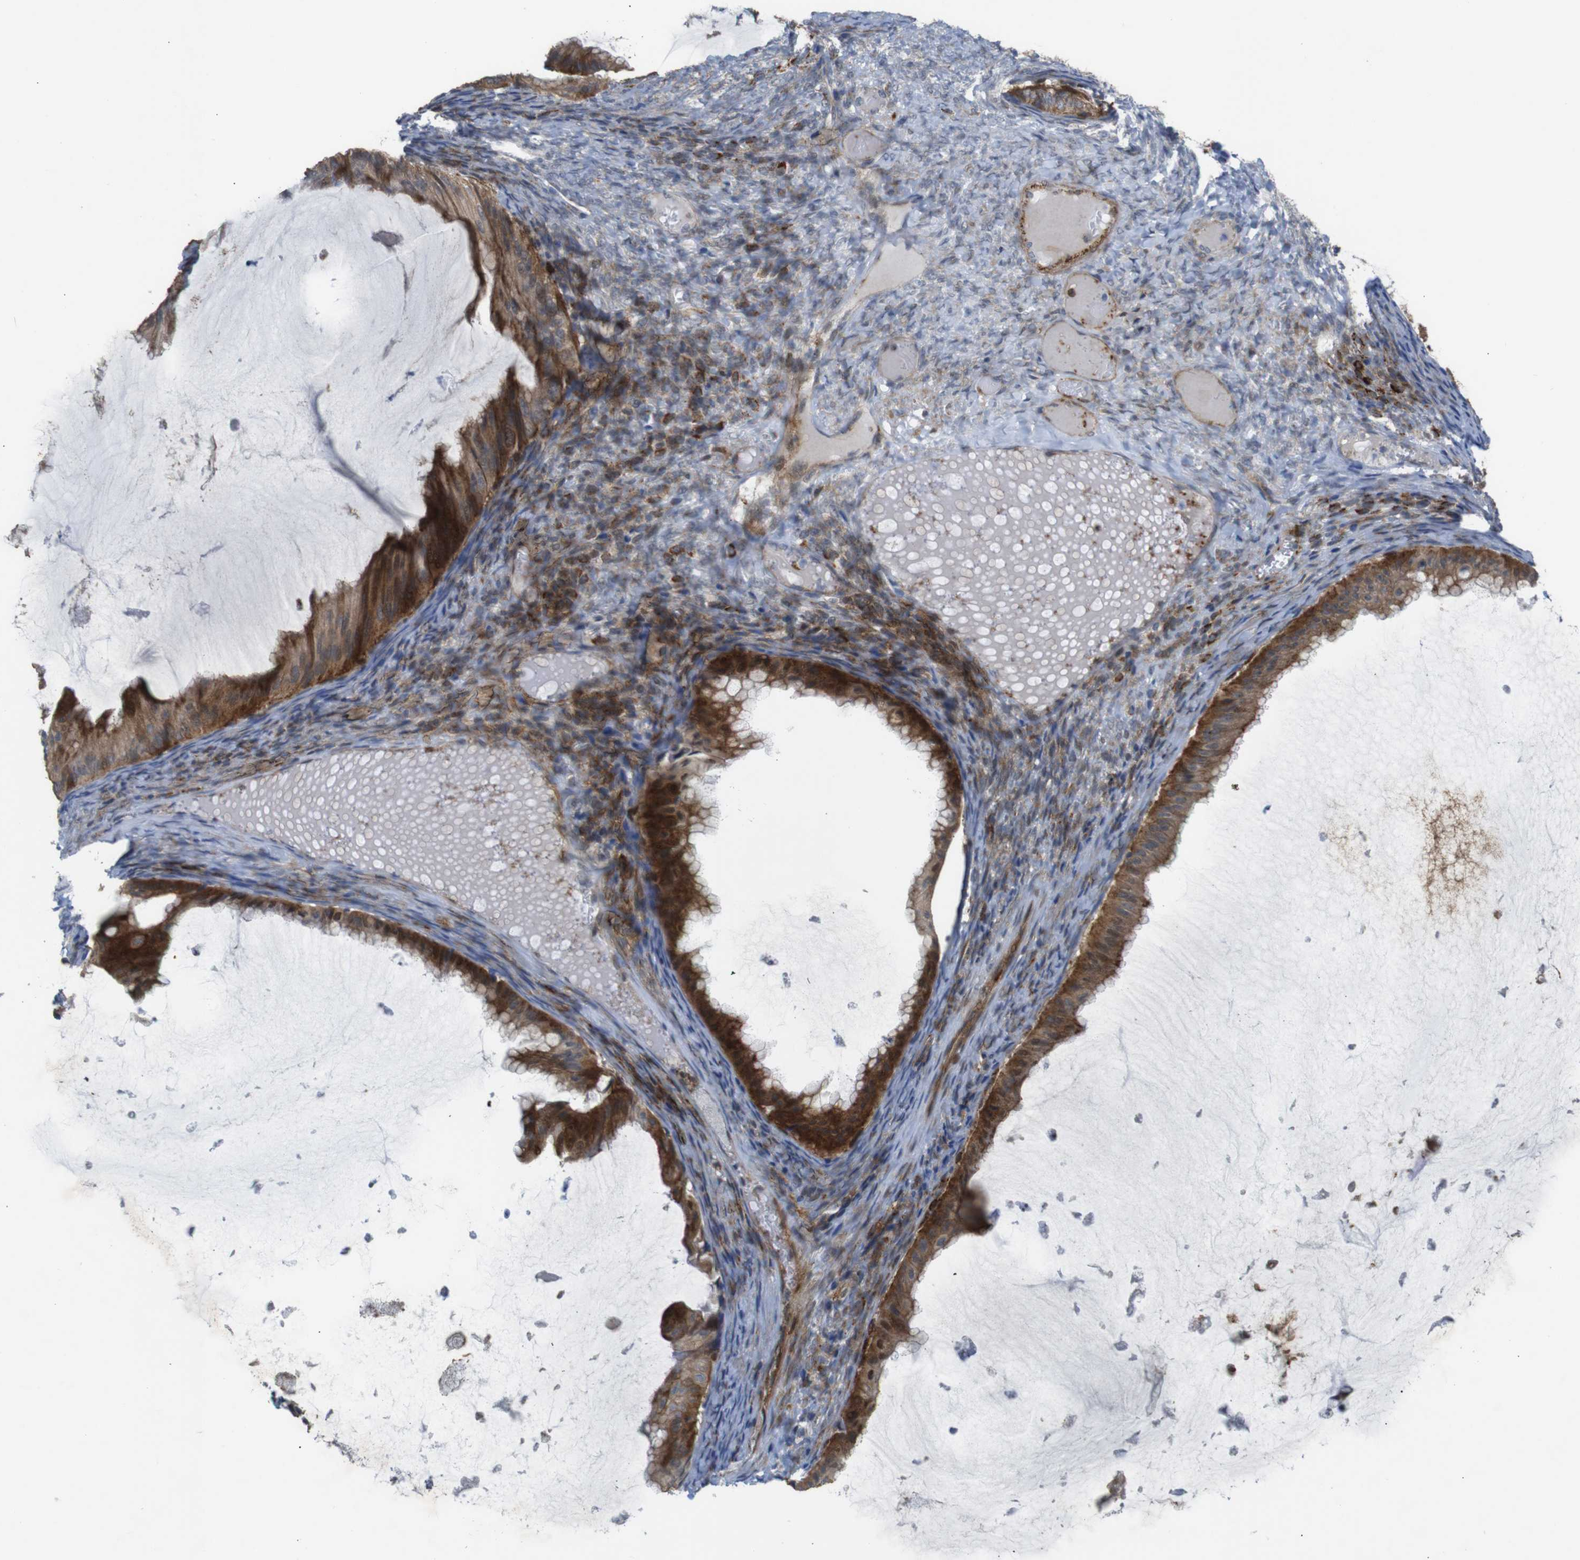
{"staining": {"intensity": "moderate", "quantity": ">75%", "location": "cytoplasmic/membranous"}, "tissue": "ovarian cancer", "cell_type": "Tumor cells", "image_type": "cancer", "snomed": [{"axis": "morphology", "description": "Cystadenocarcinoma, mucinous, NOS"}, {"axis": "topography", "description": "Ovary"}], "caption": "A photomicrograph of human ovarian cancer stained for a protein shows moderate cytoplasmic/membranous brown staining in tumor cells.", "gene": "ATP7B", "patient": {"sex": "female", "age": 61}}